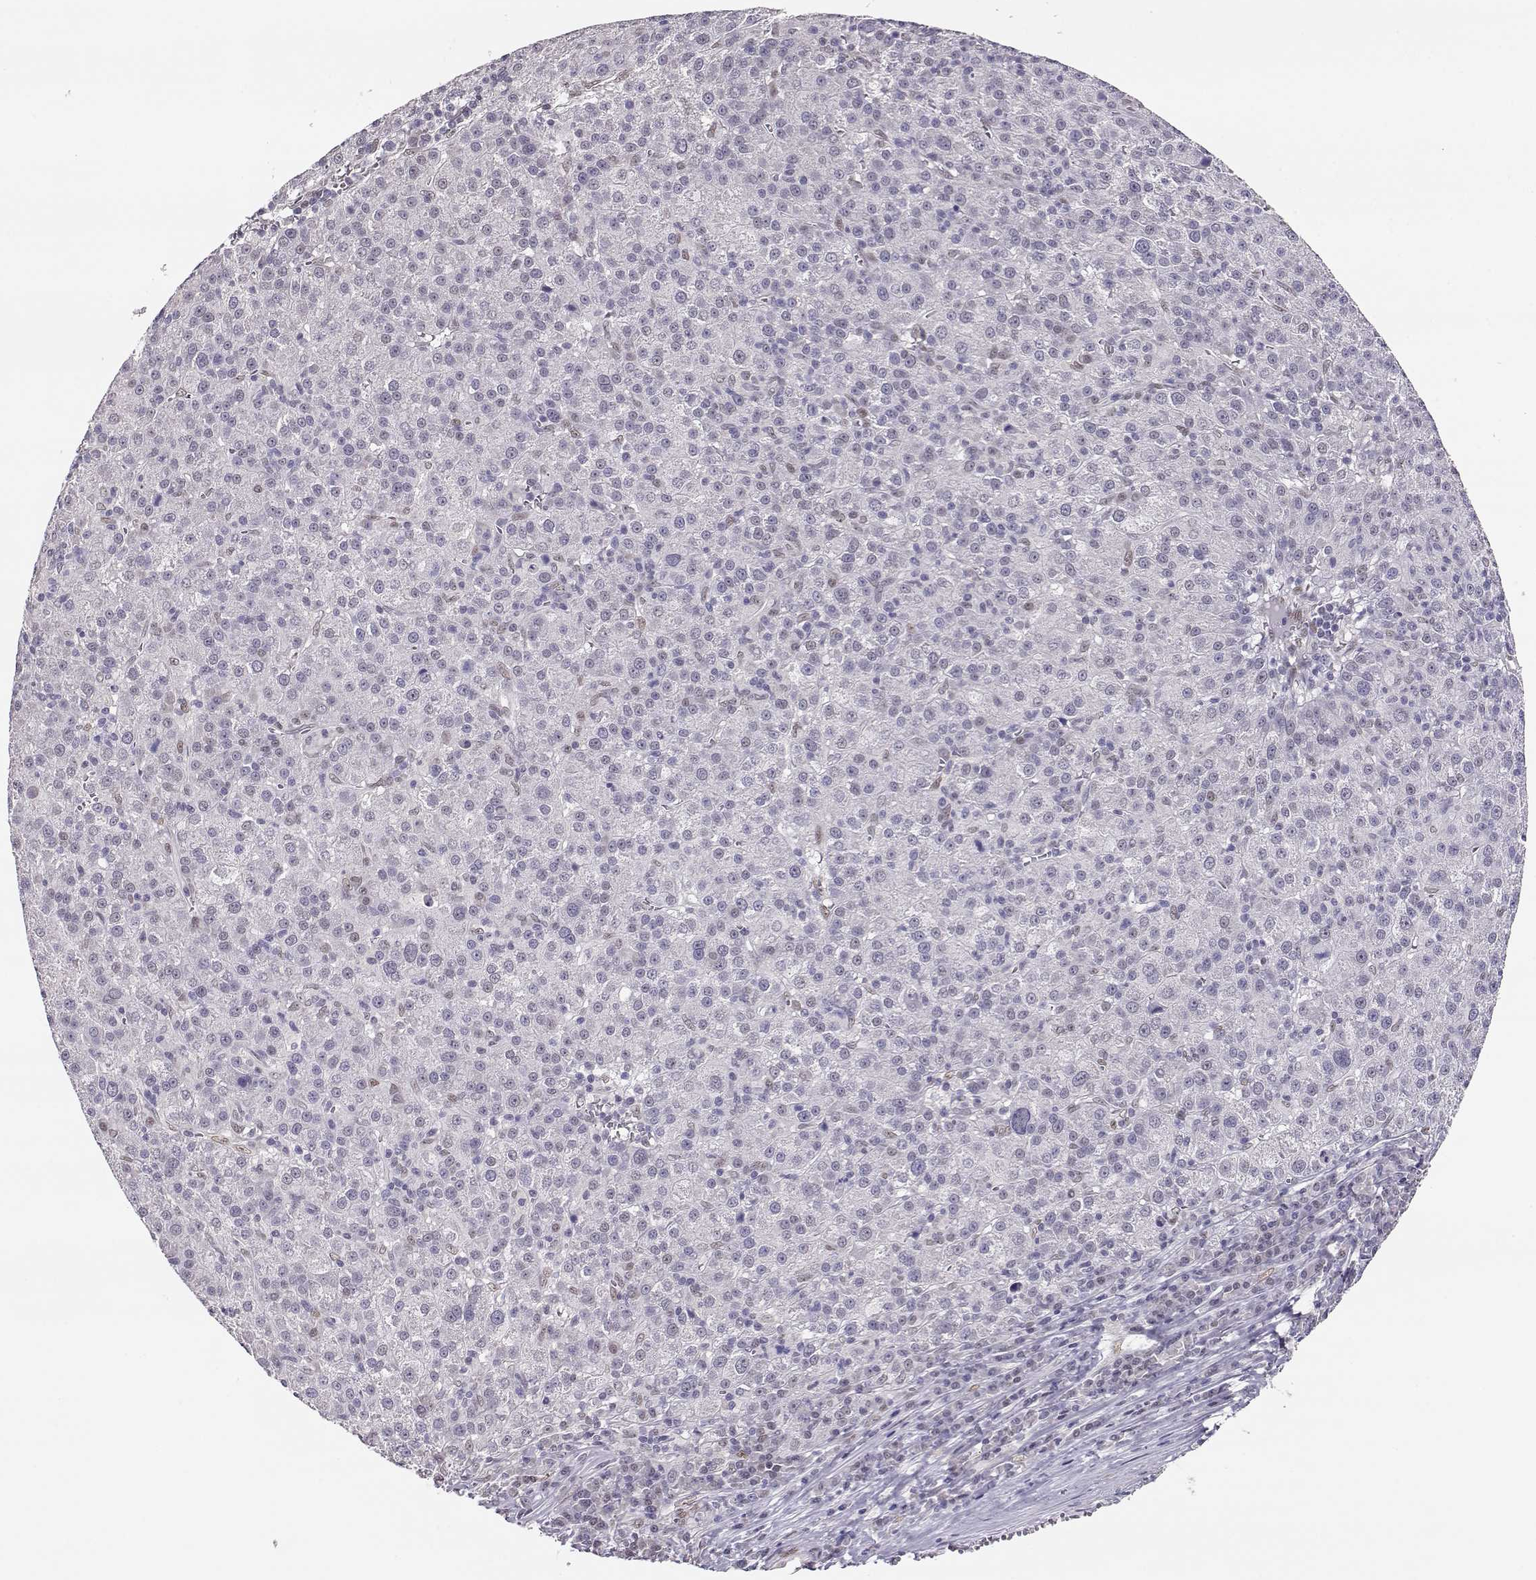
{"staining": {"intensity": "negative", "quantity": "none", "location": "none"}, "tissue": "liver cancer", "cell_type": "Tumor cells", "image_type": "cancer", "snomed": [{"axis": "morphology", "description": "Carcinoma, Hepatocellular, NOS"}, {"axis": "topography", "description": "Liver"}], "caption": "This is a photomicrograph of immunohistochemistry (IHC) staining of liver cancer (hepatocellular carcinoma), which shows no expression in tumor cells. Nuclei are stained in blue.", "gene": "POLI", "patient": {"sex": "female", "age": 60}}